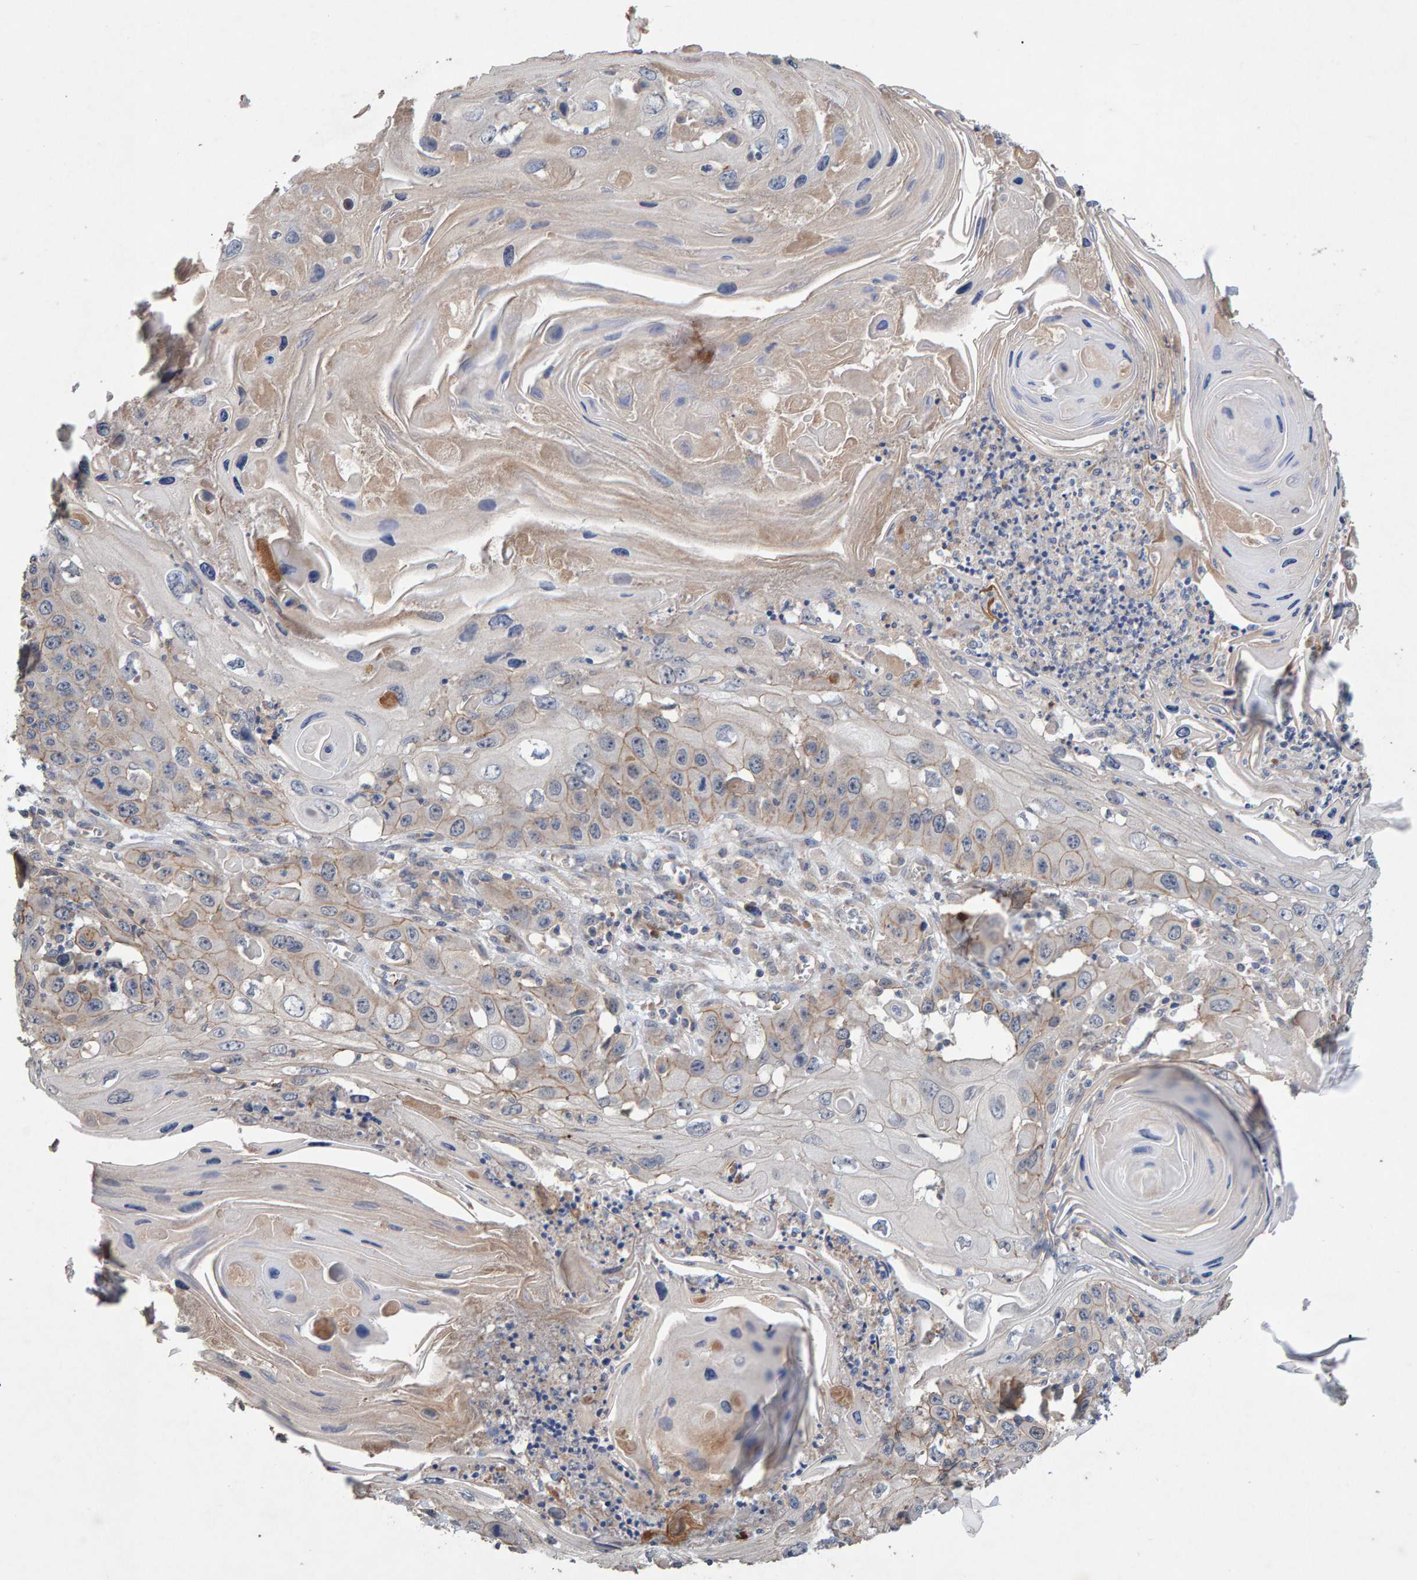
{"staining": {"intensity": "weak", "quantity": "25%-75%", "location": "cytoplasmic/membranous"}, "tissue": "skin cancer", "cell_type": "Tumor cells", "image_type": "cancer", "snomed": [{"axis": "morphology", "description": "Squamous cell carcinoma, NOS"}, {"axis": "topography", "description": "Skin"}], "caption": "Weak cytoplasmic/membranous staining for a protein is identified in approximately 25%-75% of tumor cells of skin squamous cell carcinoma using IHC.", "gene": "EFR3A", "patient": {"sex": "male", "age": 55}}